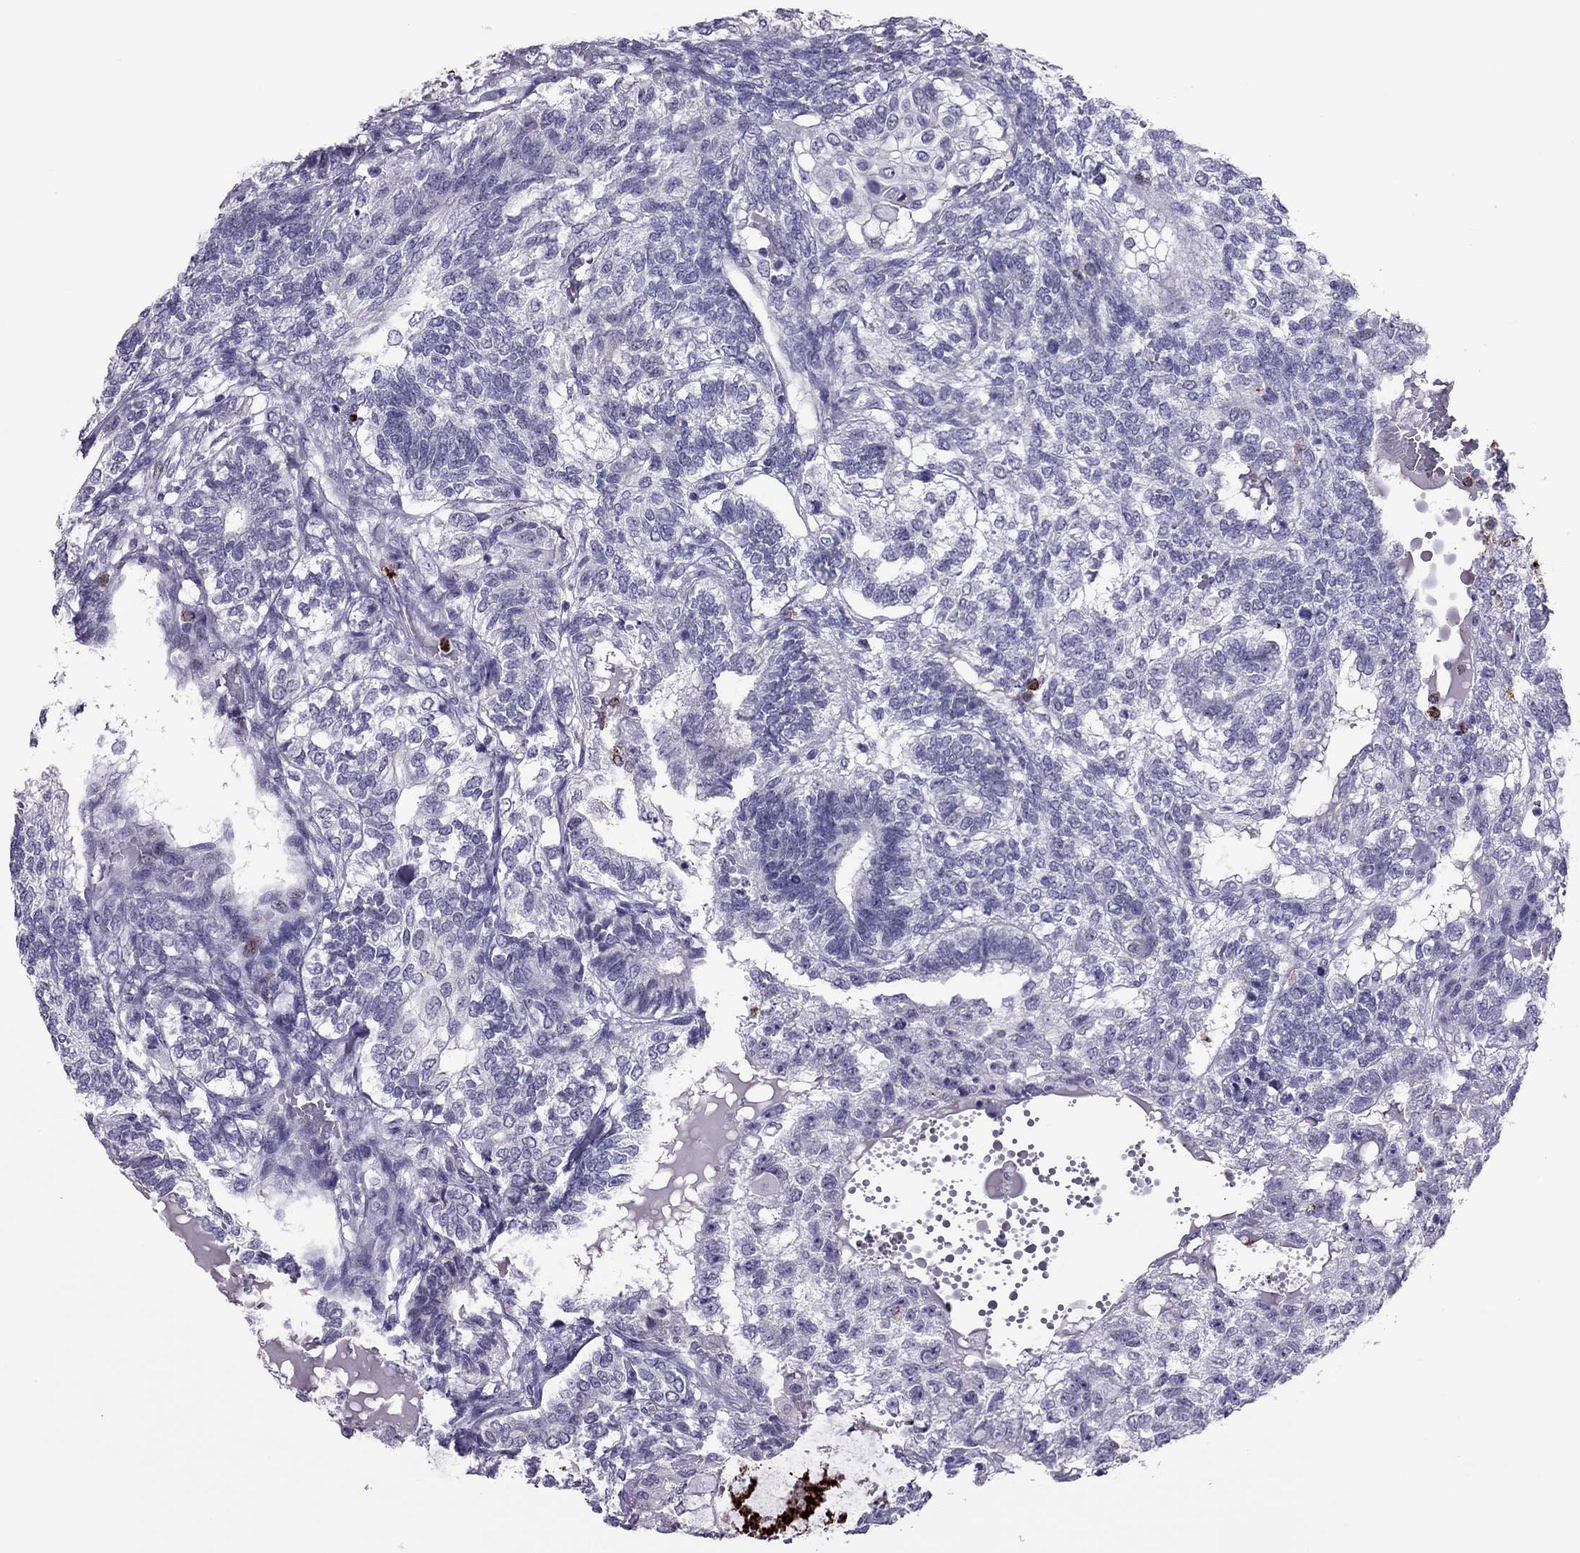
{"staining": {"intensity": "negative", "quantity": "none", "location": "none"}, "tissue": "testis cancer", "cell_type": "Tumor cells", "image_type": "cancer", "snomed": [{"axis": "morphology", "description": "Seminoma, NOS"}, {"axis": "morphology", "description": "Carcinoma, Embryonal, NOS"}, {"axis": "topography", "description": "Testis"}], "caption": "IHC of seminoma (testis) displays no staining in tumor cells.", "gene": "CCL27", "patient": {"sex": "male", "age": 41}}